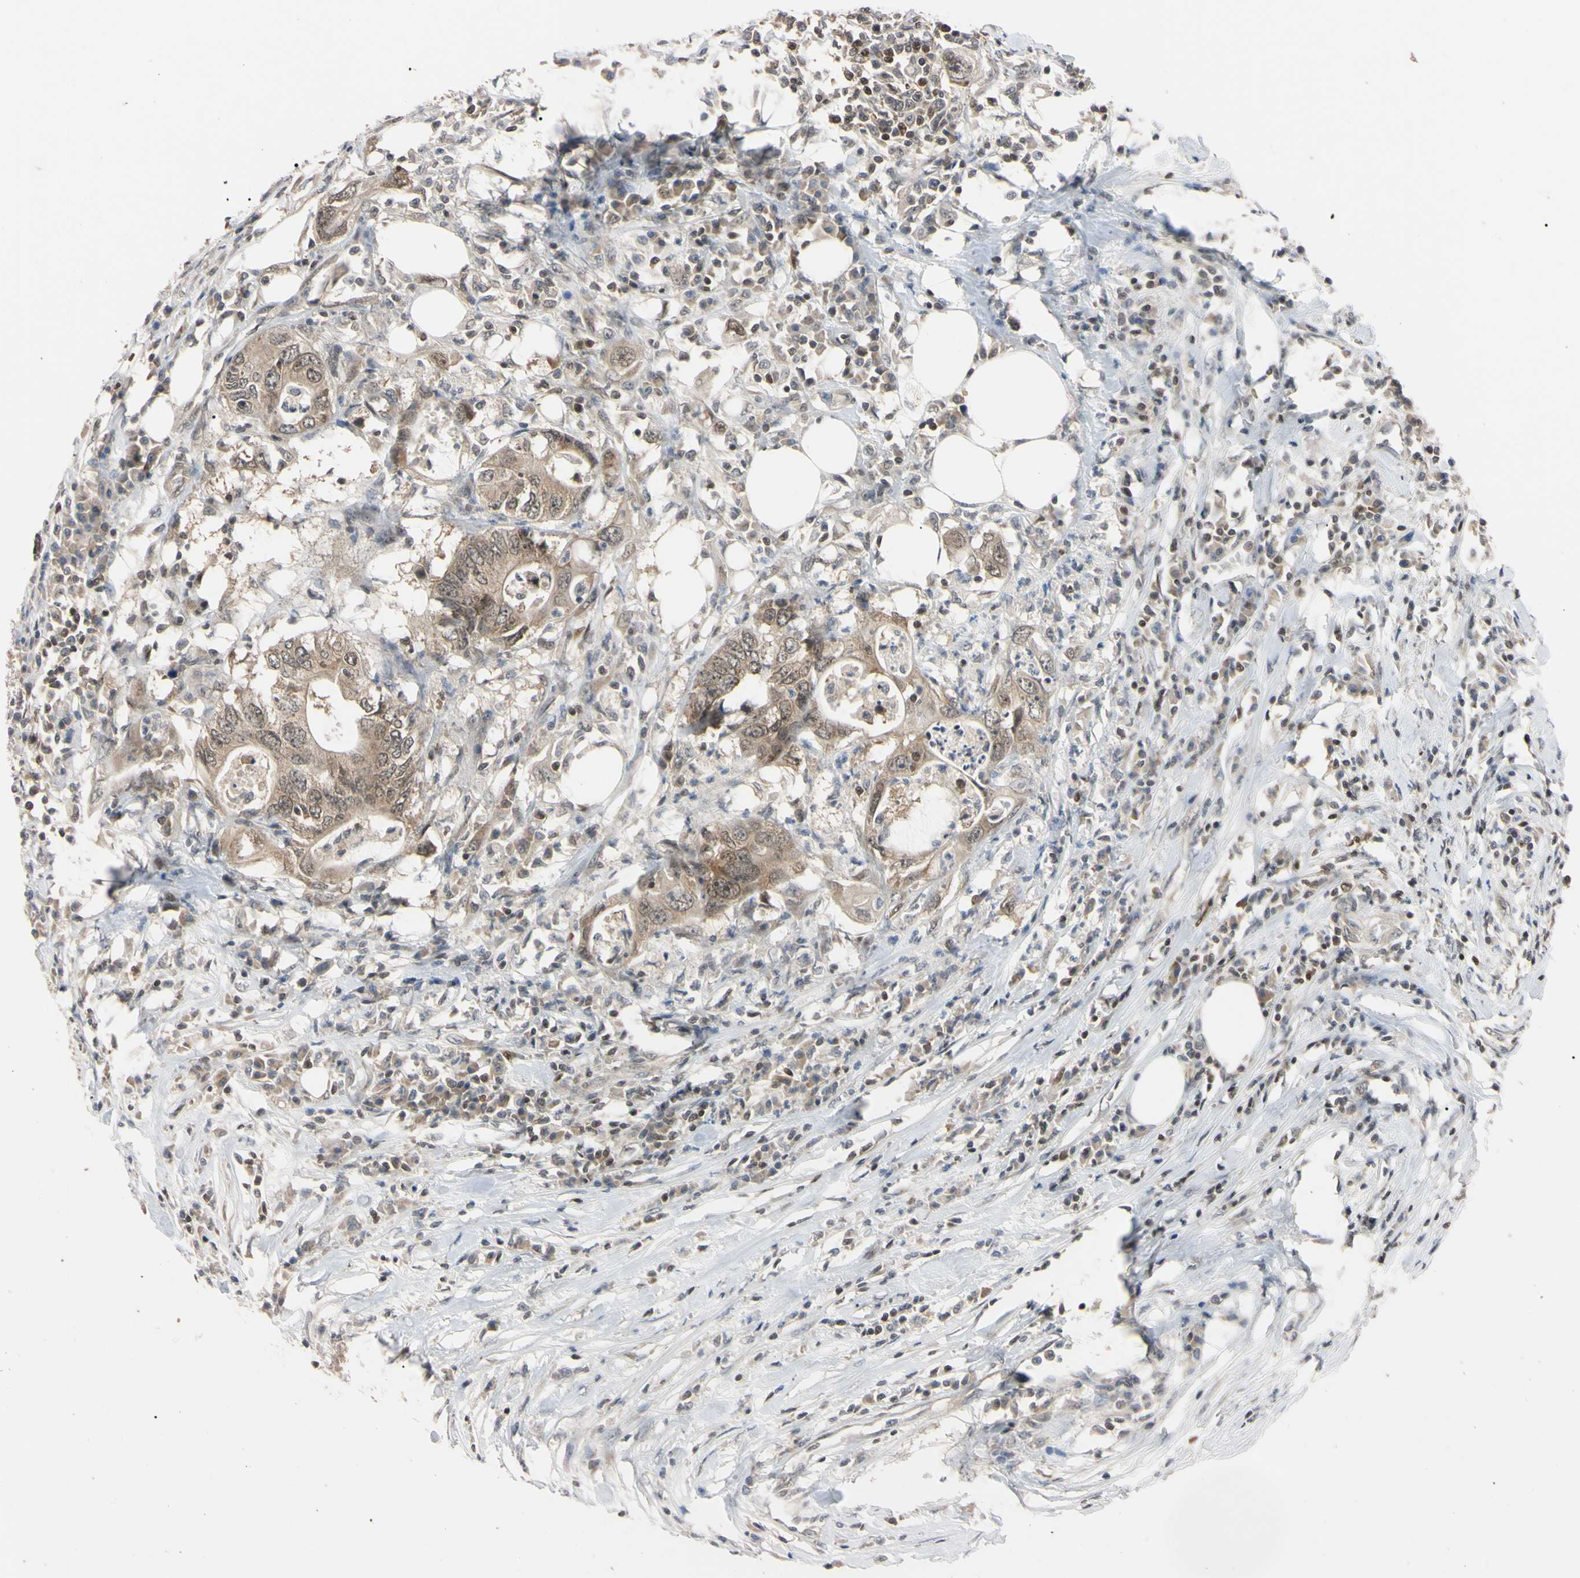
{"staining": {"intensity": "weak", "quantity": ">75%", "location": "cytoplasmic/membranous"}, "tissue": "colorectal cancer", "cell_type": "Tumor cells", "image_type": "cancer", "snomed": [{"axis": "morphology", "description": "Adenocarcinoma, NOS"}, {"axis": "topography", "description": "Colon"}], "caption": "About >75% of tumor cells in adenocarcinoma (colorectal) exhibit weak cytoplasmic/membranous protein positivity as visualized by brown immunohistochemical staining.", "gene": "UBE2I", "patient": {"sex": "male", "age": 71}}